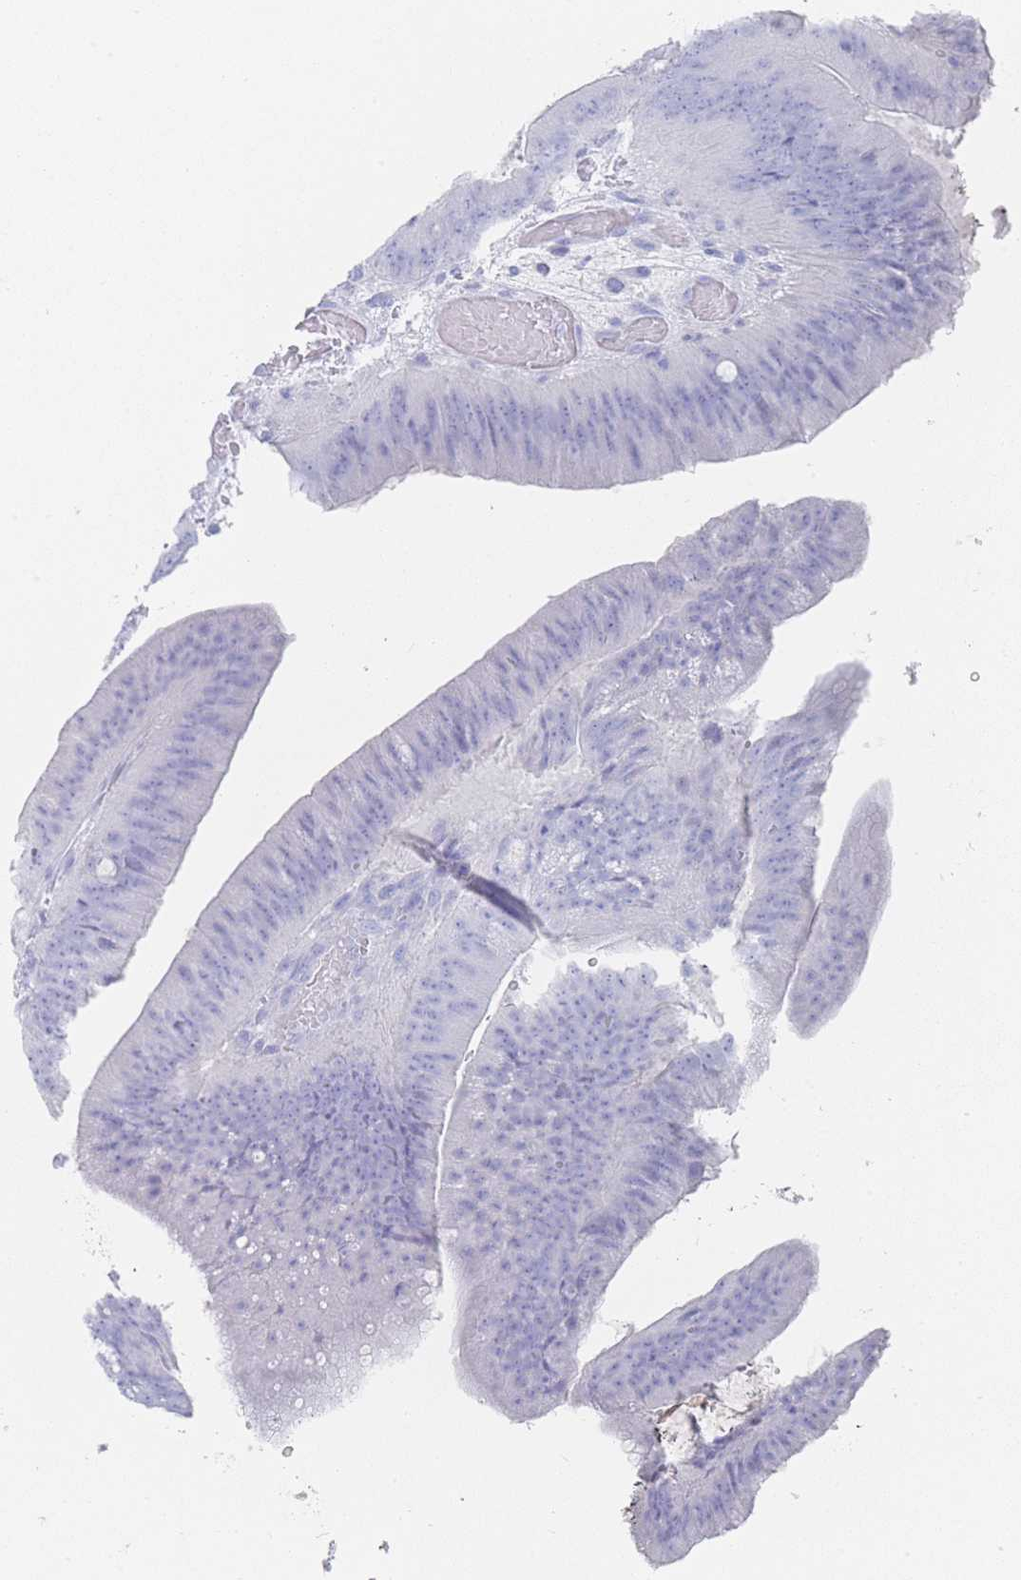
{"staining": {"intensity": "negative", "quantity": "none", "location": "none"}, "tissue": "colorectal cancer", "cell_type": "Tumor cells", "image_type": "cancer", "snomed": [{"axis": "morphology", "description": "Adenocarcinoma, NOS"}, {"axis": "topography", "description": "Colon"}], "caption": "This is an immunohistochemistry (IHC) image of human colorectal cancer (adenocarcinoma). There is no staining in tumor cells.", "gene": "LRRC37A", "patient": {"sex": "female", "age": 43}}